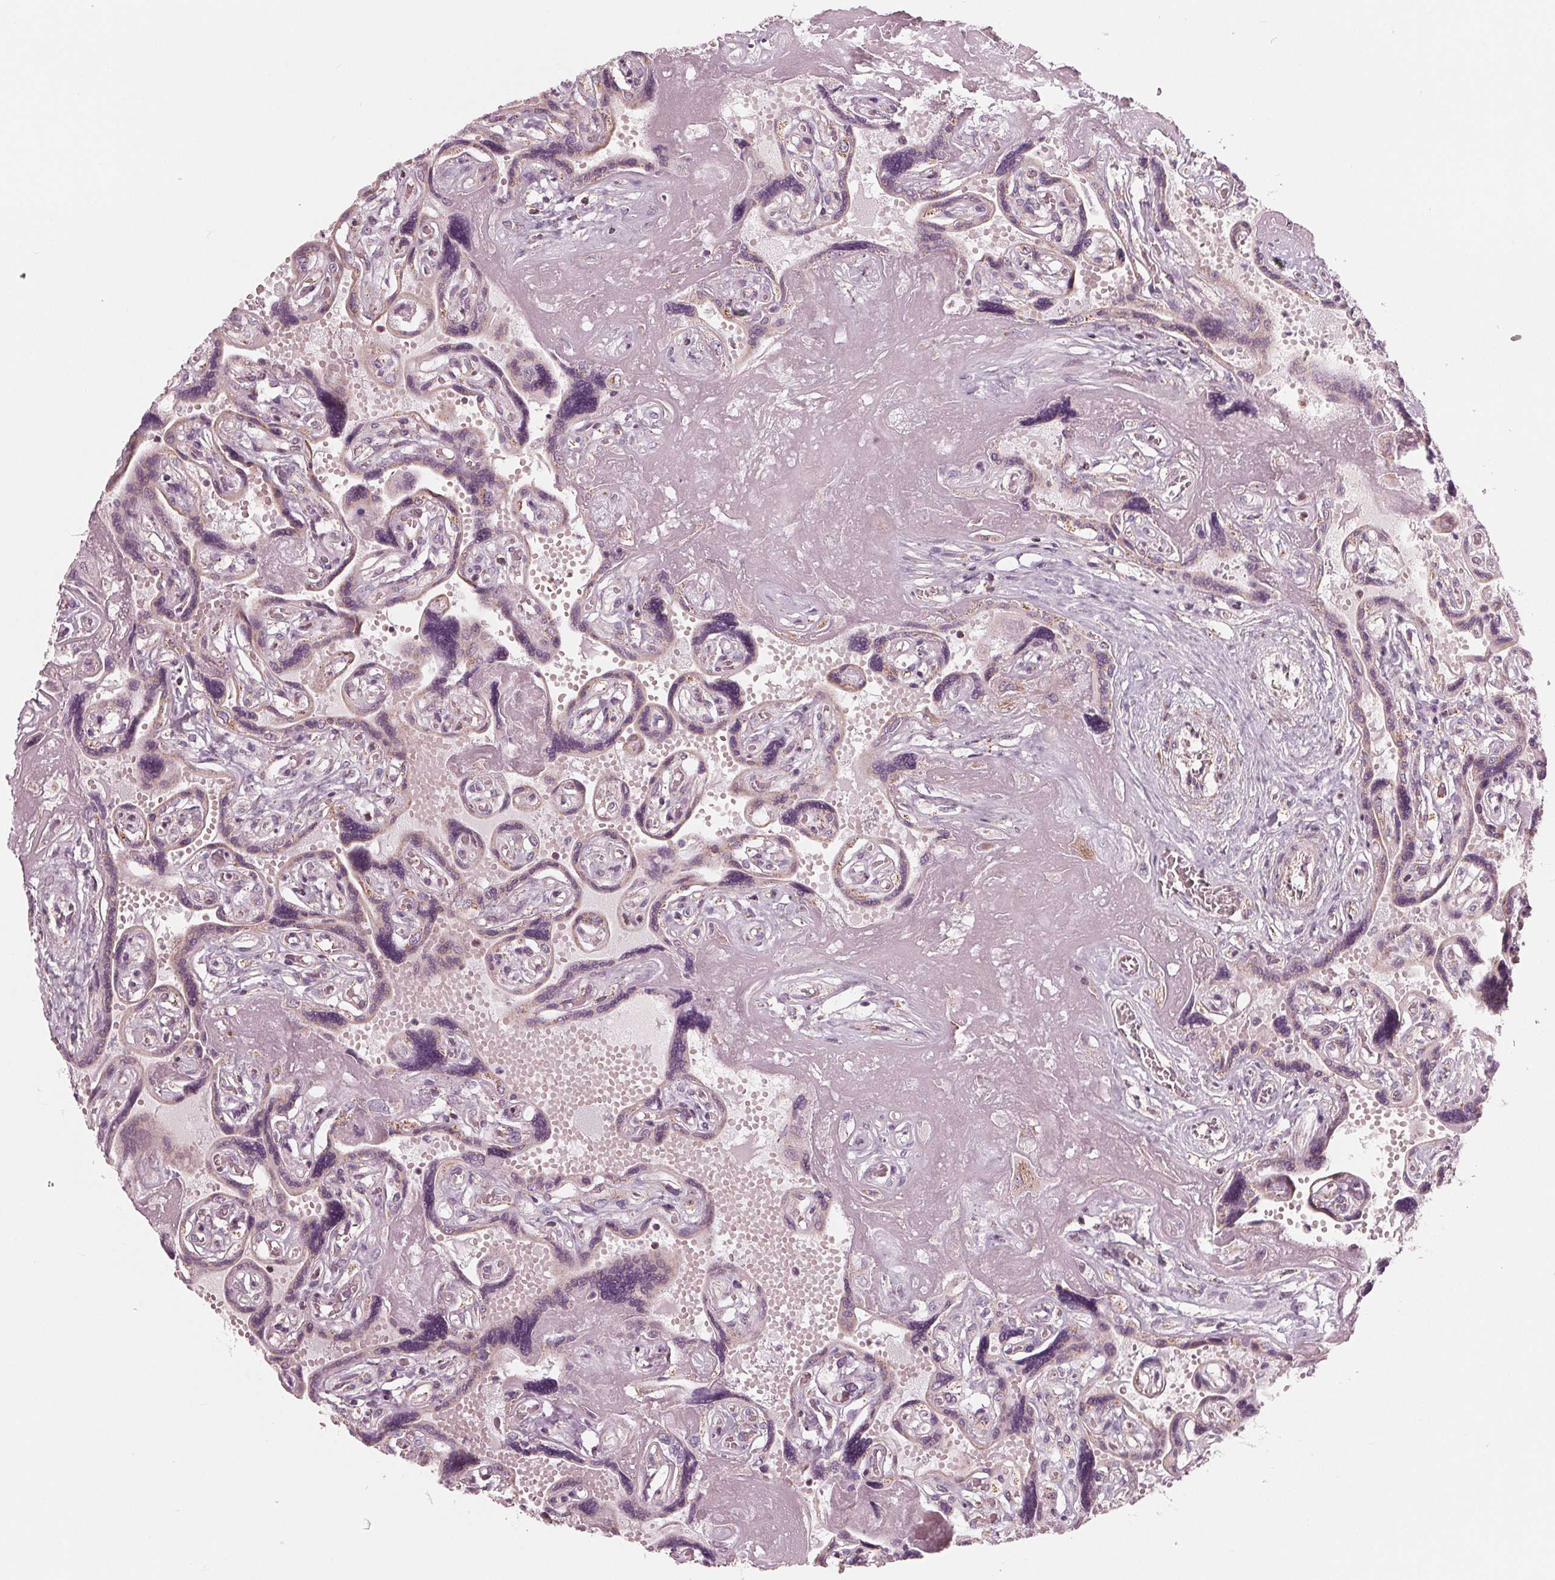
{"staining": {"intensity": "negative", "quantity": "none", "location": "none"}, "tissue": "placenta", "cell_type": "Decidual cells", "image_type": "normal", "snomed": [{"axis": "morphology", "description": "Normal tissue, NOS"}, {"axis": "topography", "description": "Placenta"}], "caption": "Protein analysis of benign placenta shows no significant positivity in decidual cells.", "gene": "DCAF4L2", "patient": {"sex": "female", "age": 32}}